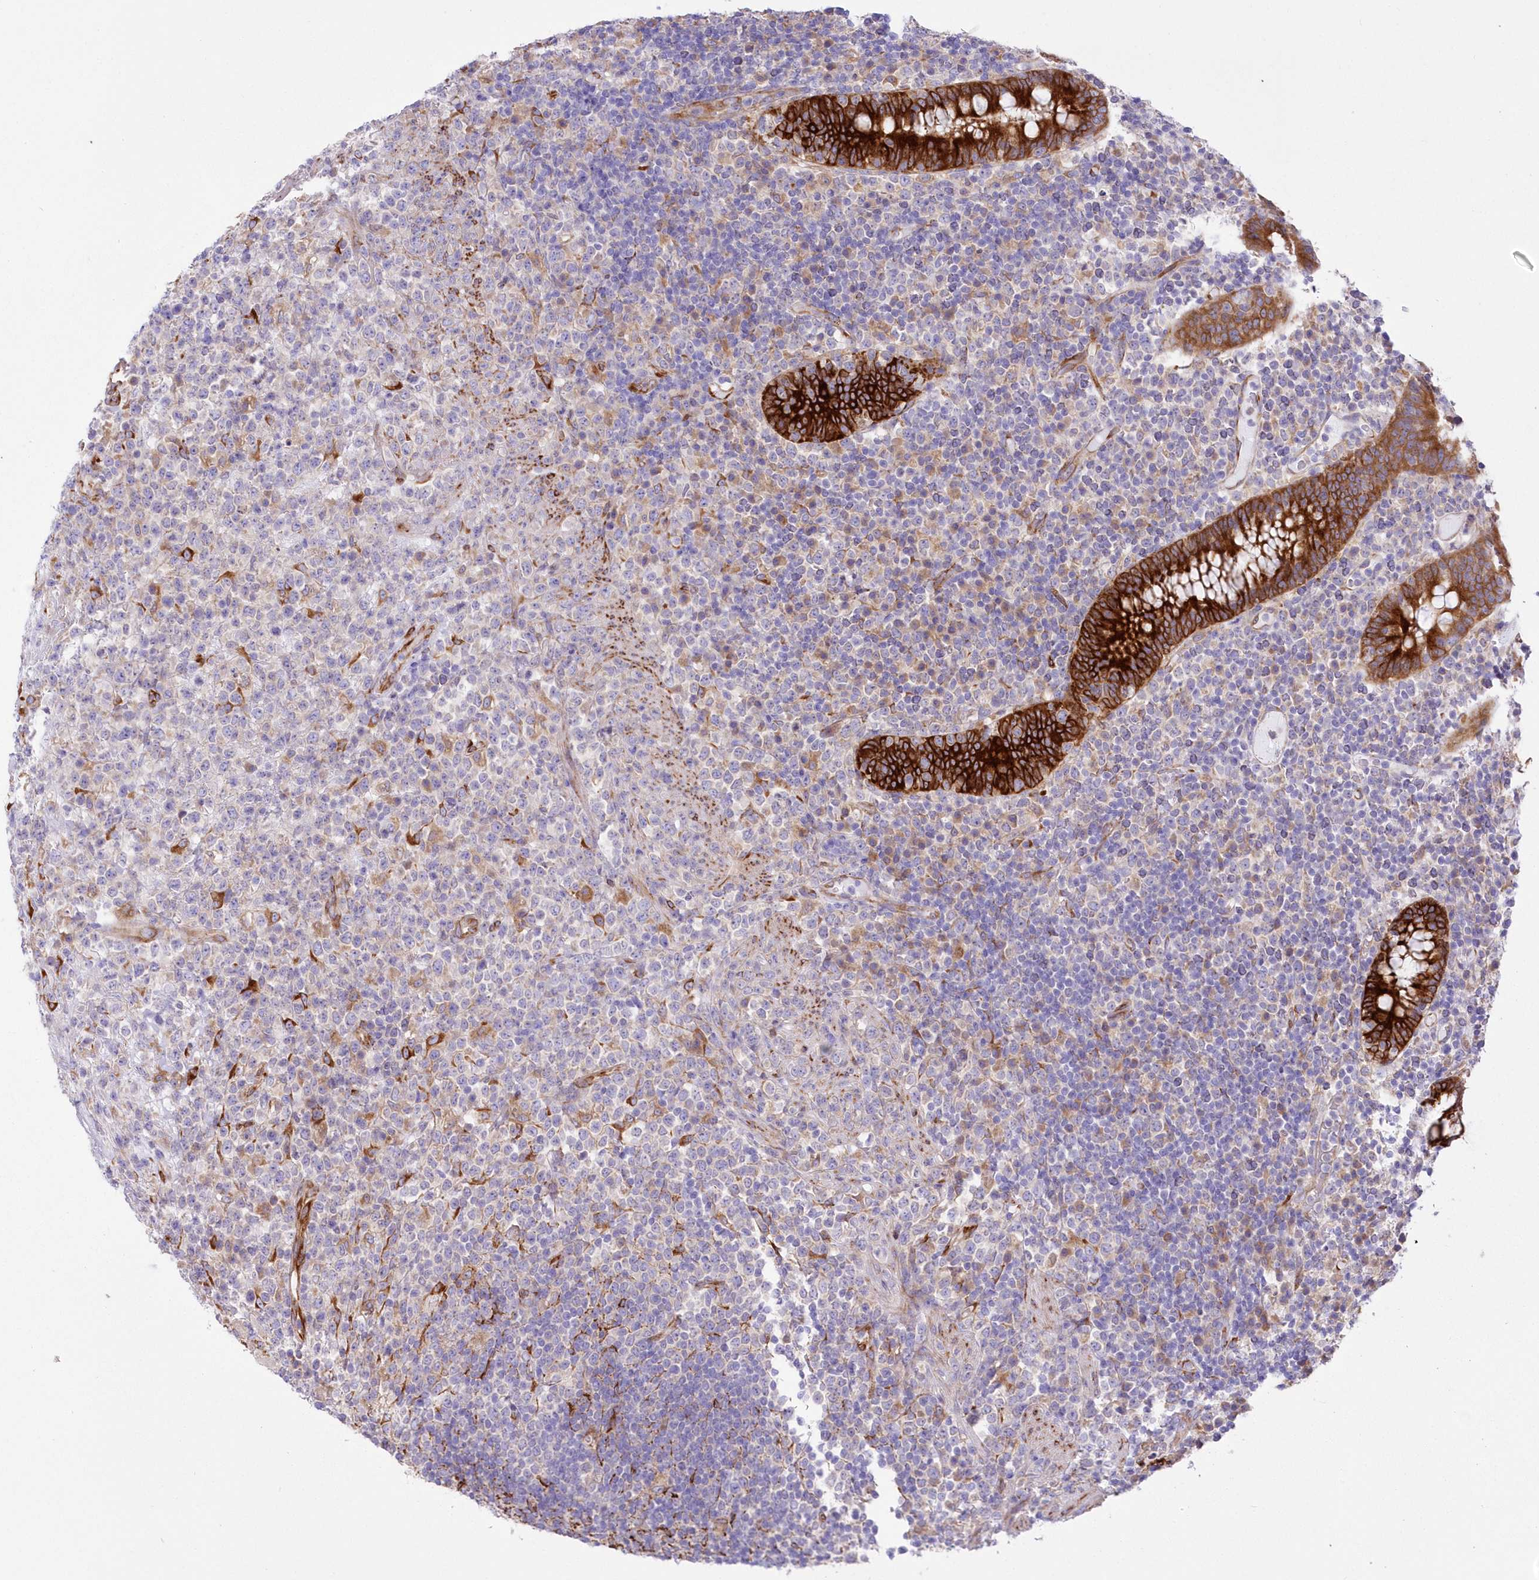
{"staining": {"intensity": "moderate", "quantity": "<25%", "location": "cytoplasmic/membranous"}, "tissue": "lymphoma", "cell_type": "Tumor cells", "image_type": "cancer", "snomed": [{"axis": "morphology", "description": "Malignant lymphoma, non-Hodgkin's type, High grade"}, {"axis": "topography", "description": "Colon"}], "caption": "Immunohistochemistry staining of lymphoma, which reveals low levels of moderate cytoplasmic/membranous positivity in approximately <25% of tumor cells indicating moderate cytoplasmic/membranous protein staining. The staining was performed using DAB (brown) for protein detection and nuclei were counterstained in hematoxylin (blue).", "gene": "YTHDC2", "patient": {"sex": "female", "age": 53}}